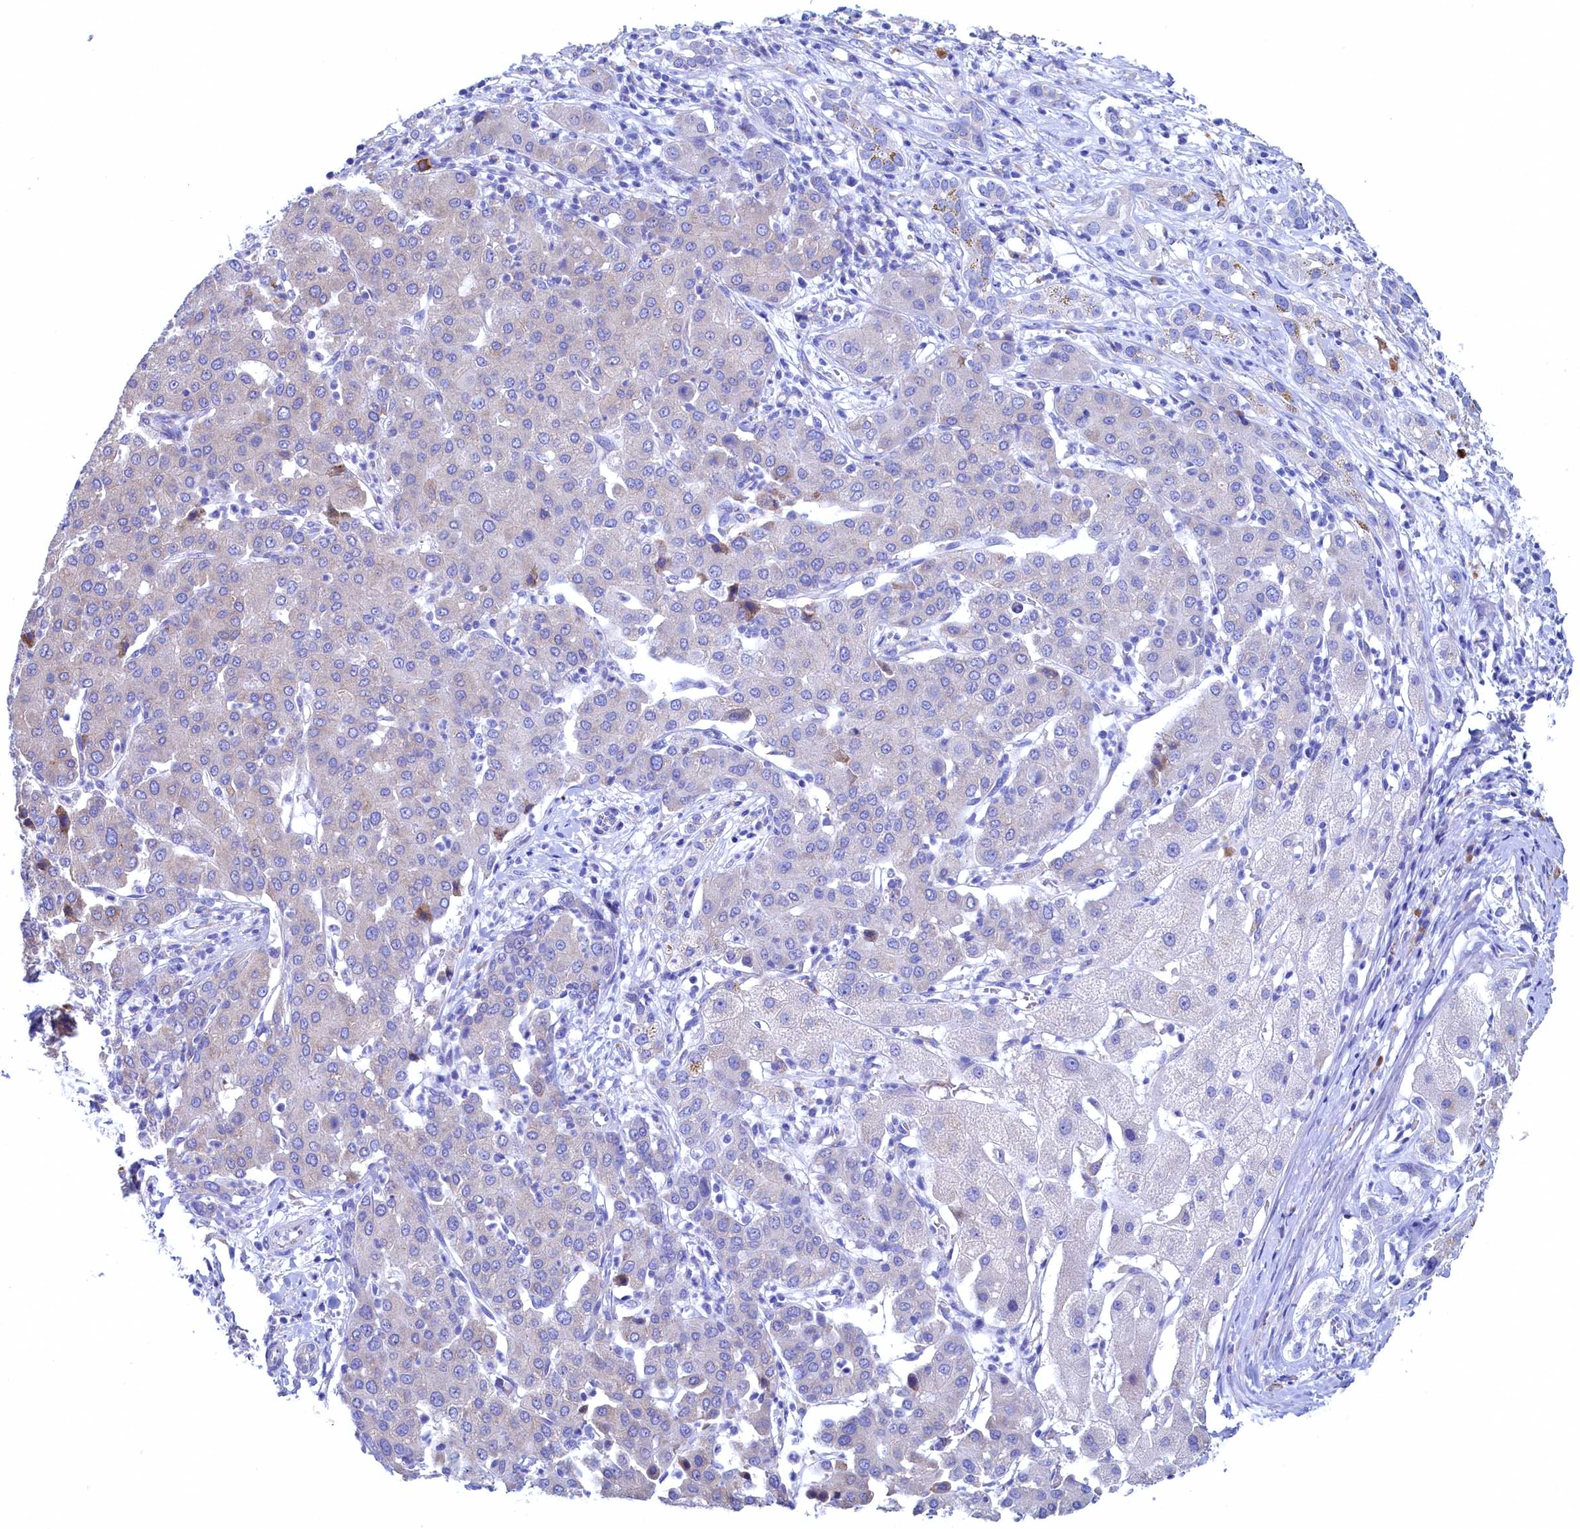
{"staining": {"intensity": "negative", "quantity": "none", "location": "none"}, "tissue": "liver cancer", "cell_type": "Tumor cells", "image_type": "cancer", "snomed": [{"axis": "morphology", "description": "Carcinoma, Hepatocellular, NOS"}, {"axis": "topography", "description": "Liver"}], "caption": "The image reveals no significant expression in tumor cells of liver cancer.", "gene": "CBLIF", "patient": {"sex": "male", "age": 65}}